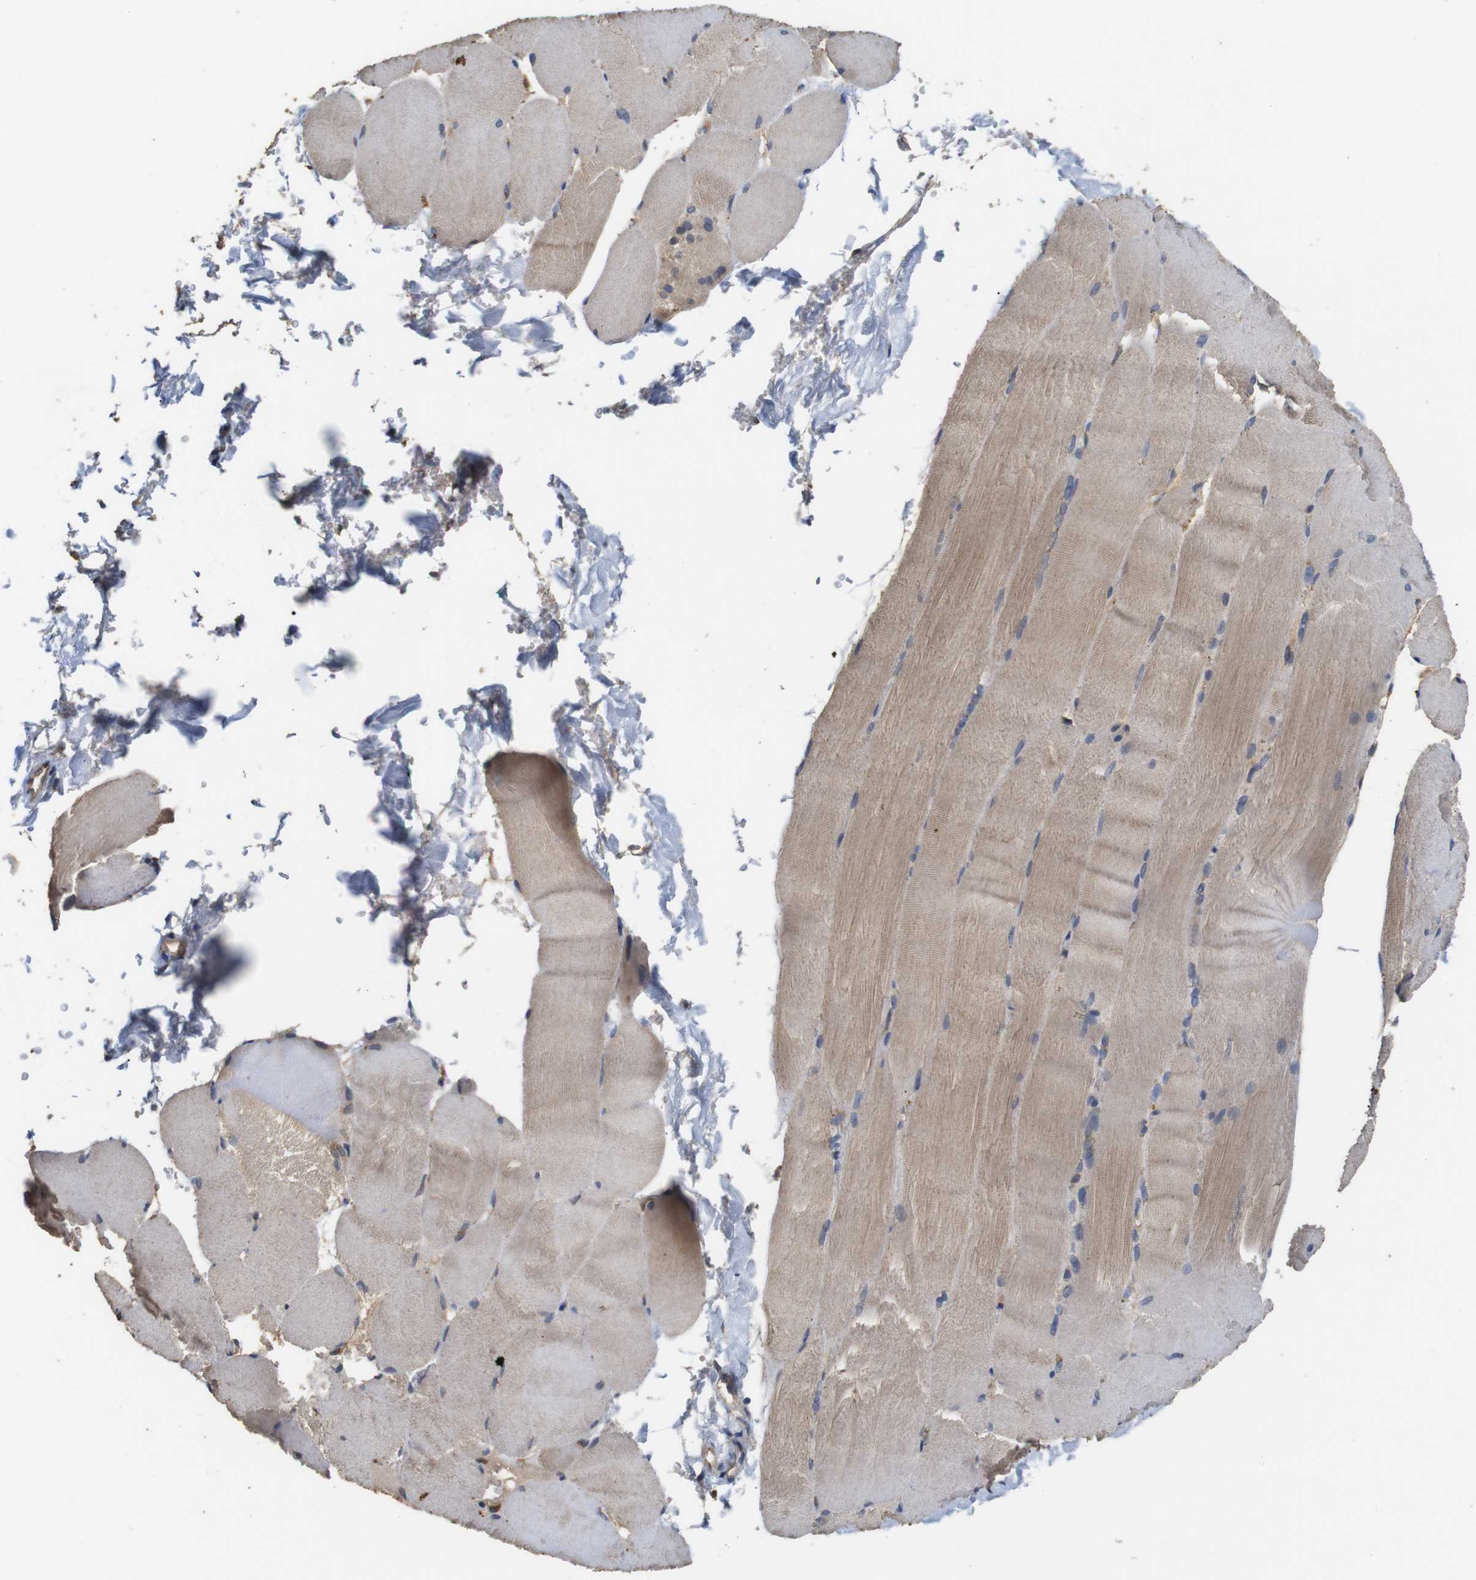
{"staining": {"intensity": "weak", "quantity": ">75%", "location": "cytoplasmic/membranous"}, "tissue": "skeletal muscle", "cell_type": "Myocytes", "image_type": "normal", "snomed": [{"axis": "morphology", "description": "Normal tissue, NOS"}, {"axis": "topography", "description": "Skin"}, {"axis": "topography", "description": "Skeletal muscle"}], "caption": "Protein expression analysis of unremarkable skeletal muscle demonstrates weak cytoplasmic/membranous expression in about >75% of myocytes. The staining was performed using DAB (3,3'-diaminobenzidine) to visualize the protein expression in brown, while the nuclei were stained in blue with hematoxylin (Magnification: 20x).", "gene": "ARHGAP24", "patient": {"sex": "male", "age": 83}}